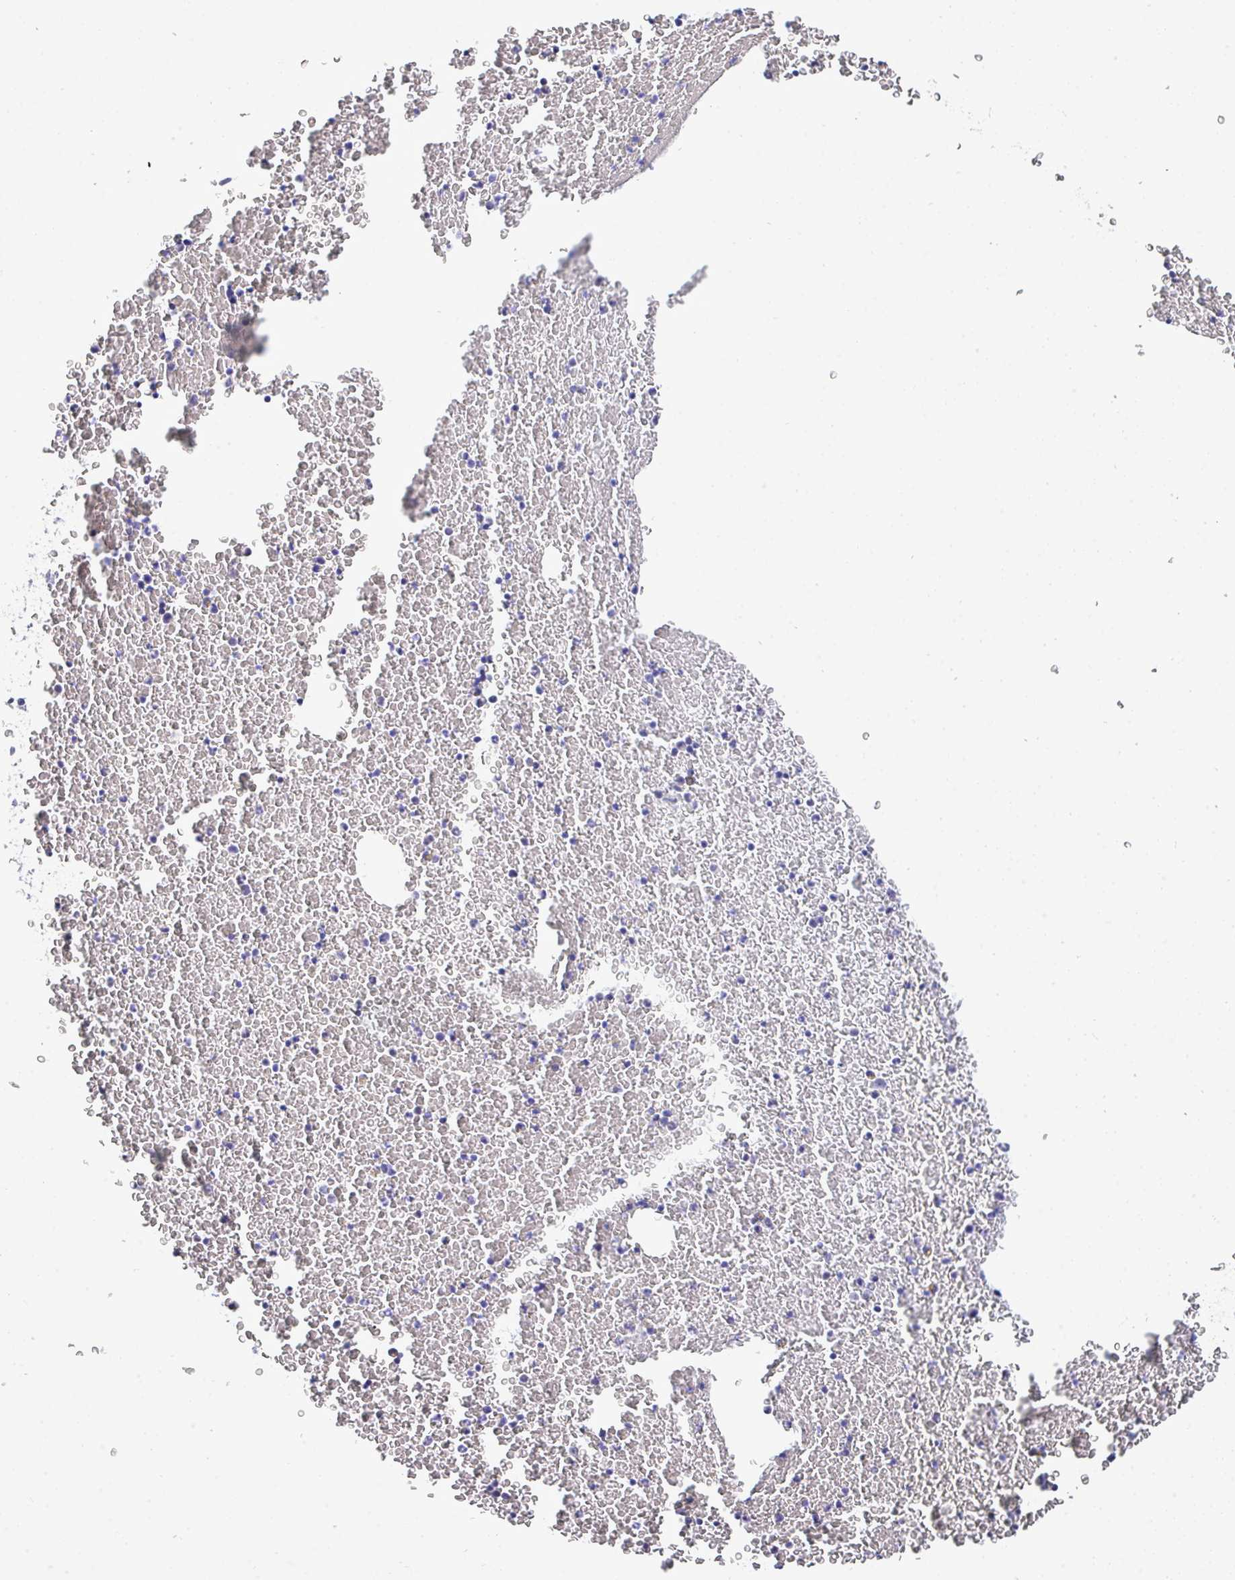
{"staining": {"intensity": "negative", "quantity": "none", "location": "none"}, "tissue": "bone marrow", "cell_type": "Hematopoietic cells", "image_type": "normal", "snomed": [{"axis": "morphology", "description": "Normal tissue, NOS"}, {"axis": "topography", "description": "Bone marrow"}], "caption": "DAB immunohistochemical staining of benign human bone marrow shows no significant expression in hematopoietic cells.", "gene": "THOP1", "patient": {"sex": "female", "age": 23}}